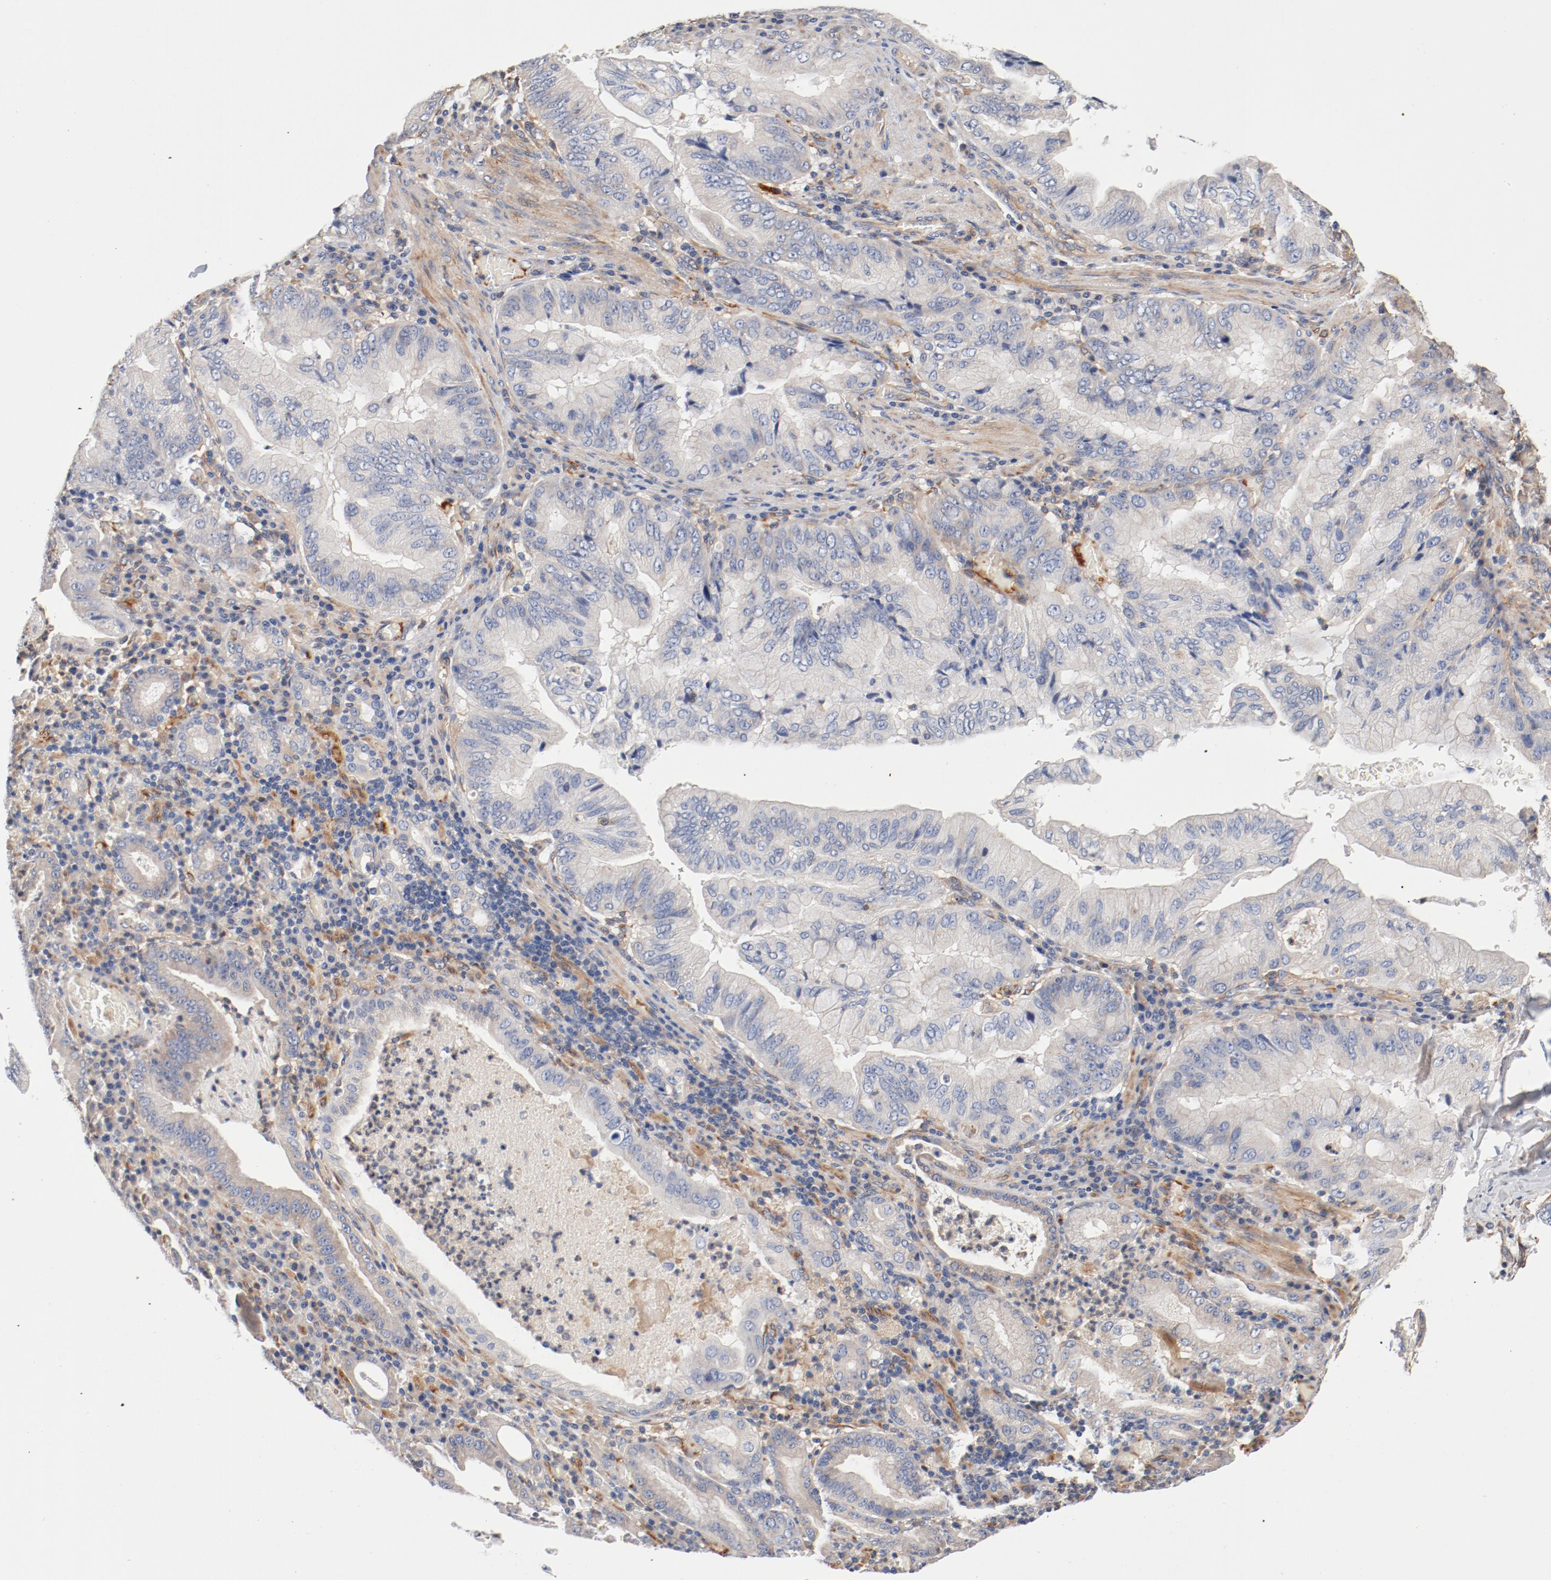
{"staining": {"intensity": "negative", "quantity": "none", "location": "none"}, "tissue": "stomach cancer", "cell_type": "Tumor cells", "image_type": "cancer", "snomed": [{"axis": "morphology", "description": "Adenocarcinoma, NOS"}, {"axis": "topography", "description": "Stomach, upper"}], "caption": "A micrograph of stomach adenocarcinoma stained for a protein exhibits no brown staining in tumor cells.", "gene": "ILK", "patient": {"sex": "male", "age": 80}}